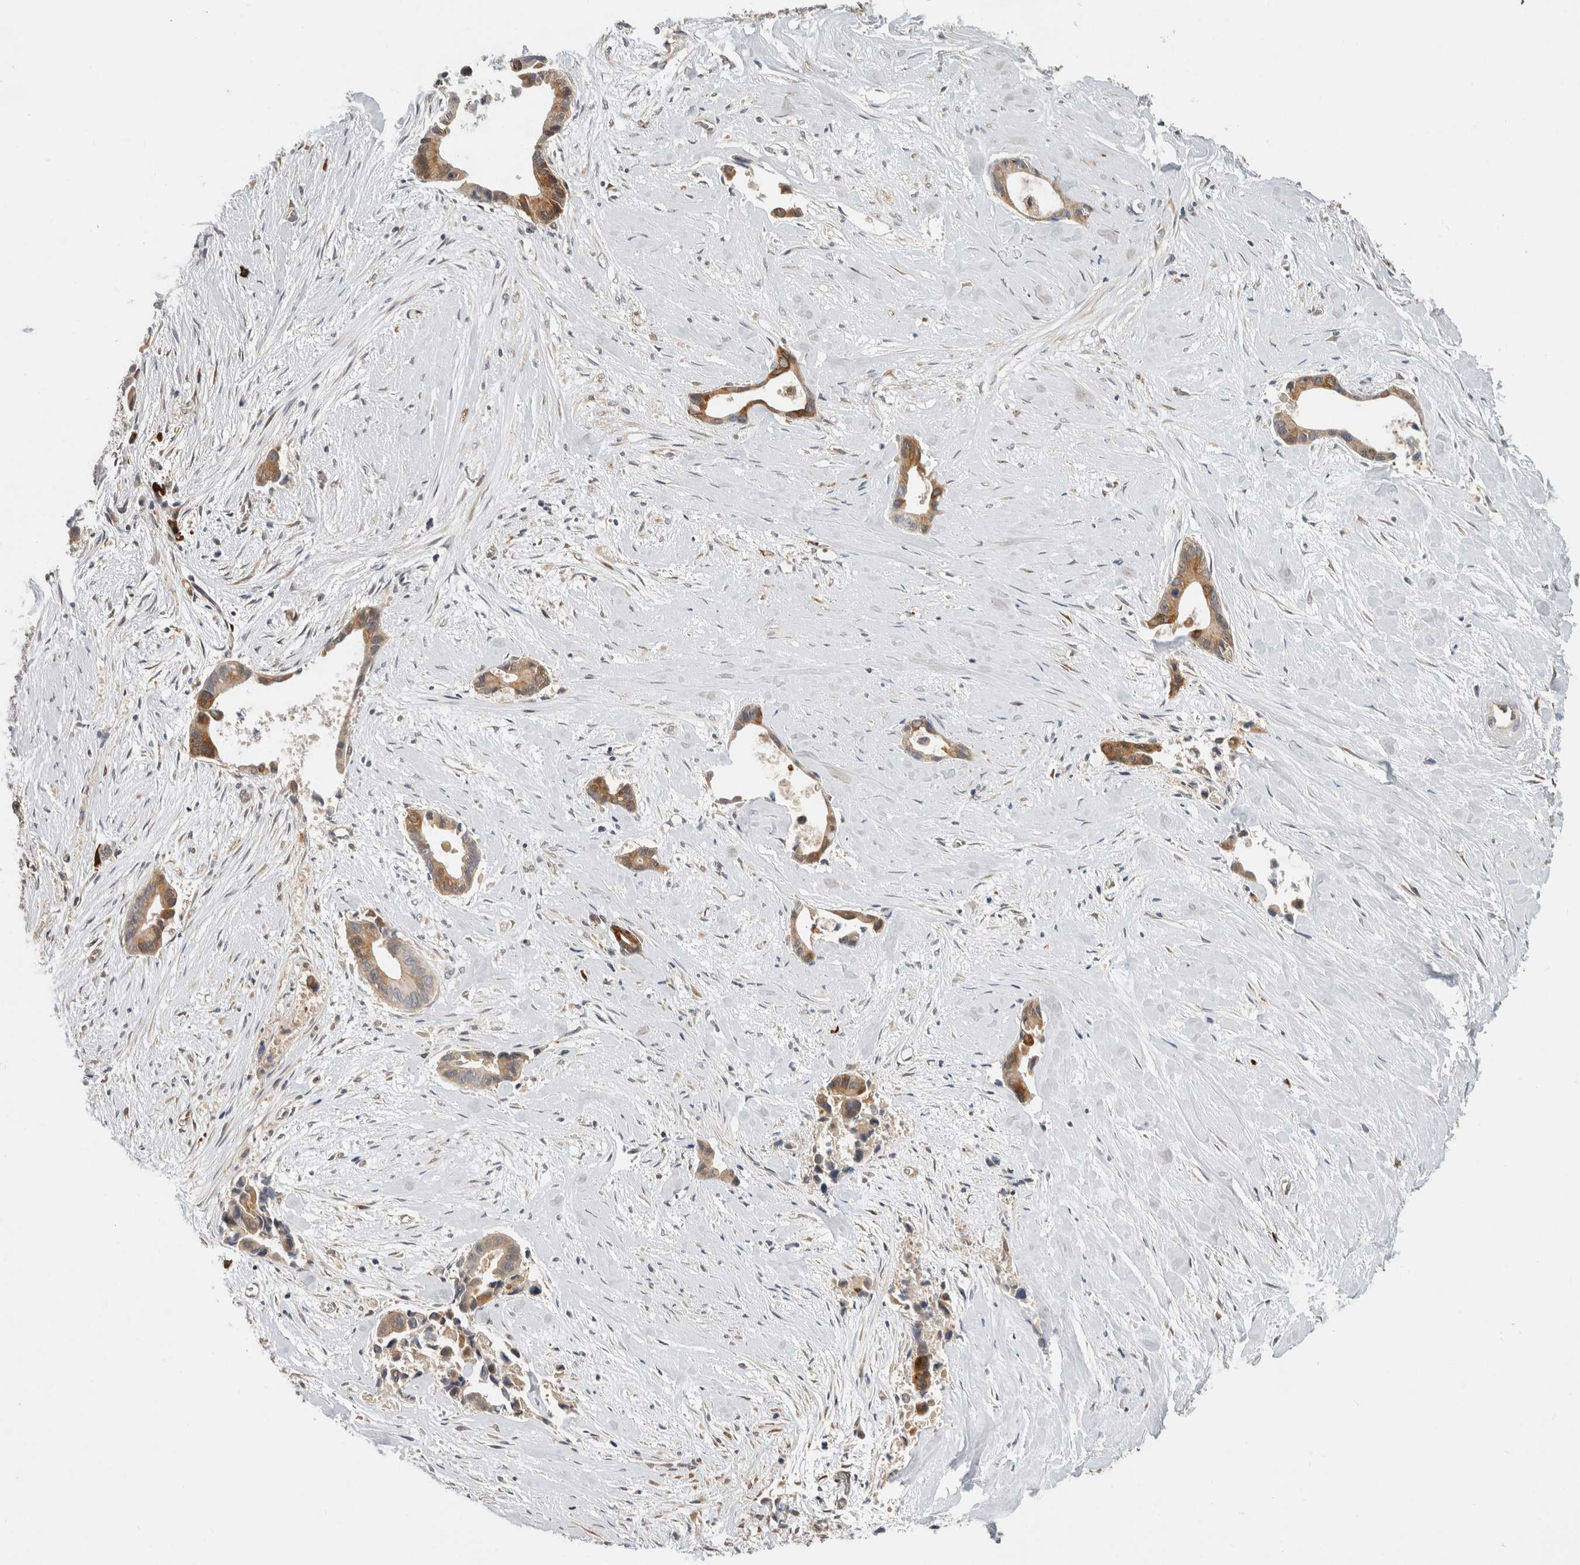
{"staining": {"intensity": "moderate", "quantity": ">75%", "location": "cytoplasmic/membranous"}, "tissue": "liver cancer", "cell_type": "Tumor cells", "image_type": "cancer", "snomed": [{"axis": "morphology", "description": "Cholangiocarcinoma"}, {"axis": "topography", "description": "Liver"}], "caption": "Liver cancer (cholangiocarcinoma) stained for a protein (brown) displays moderate cytoplasmic/membranous positive positivity in approximately >75% of tumor cells.", "gene": "APOL2", "patient": {"sex": "female", "age": 55}}